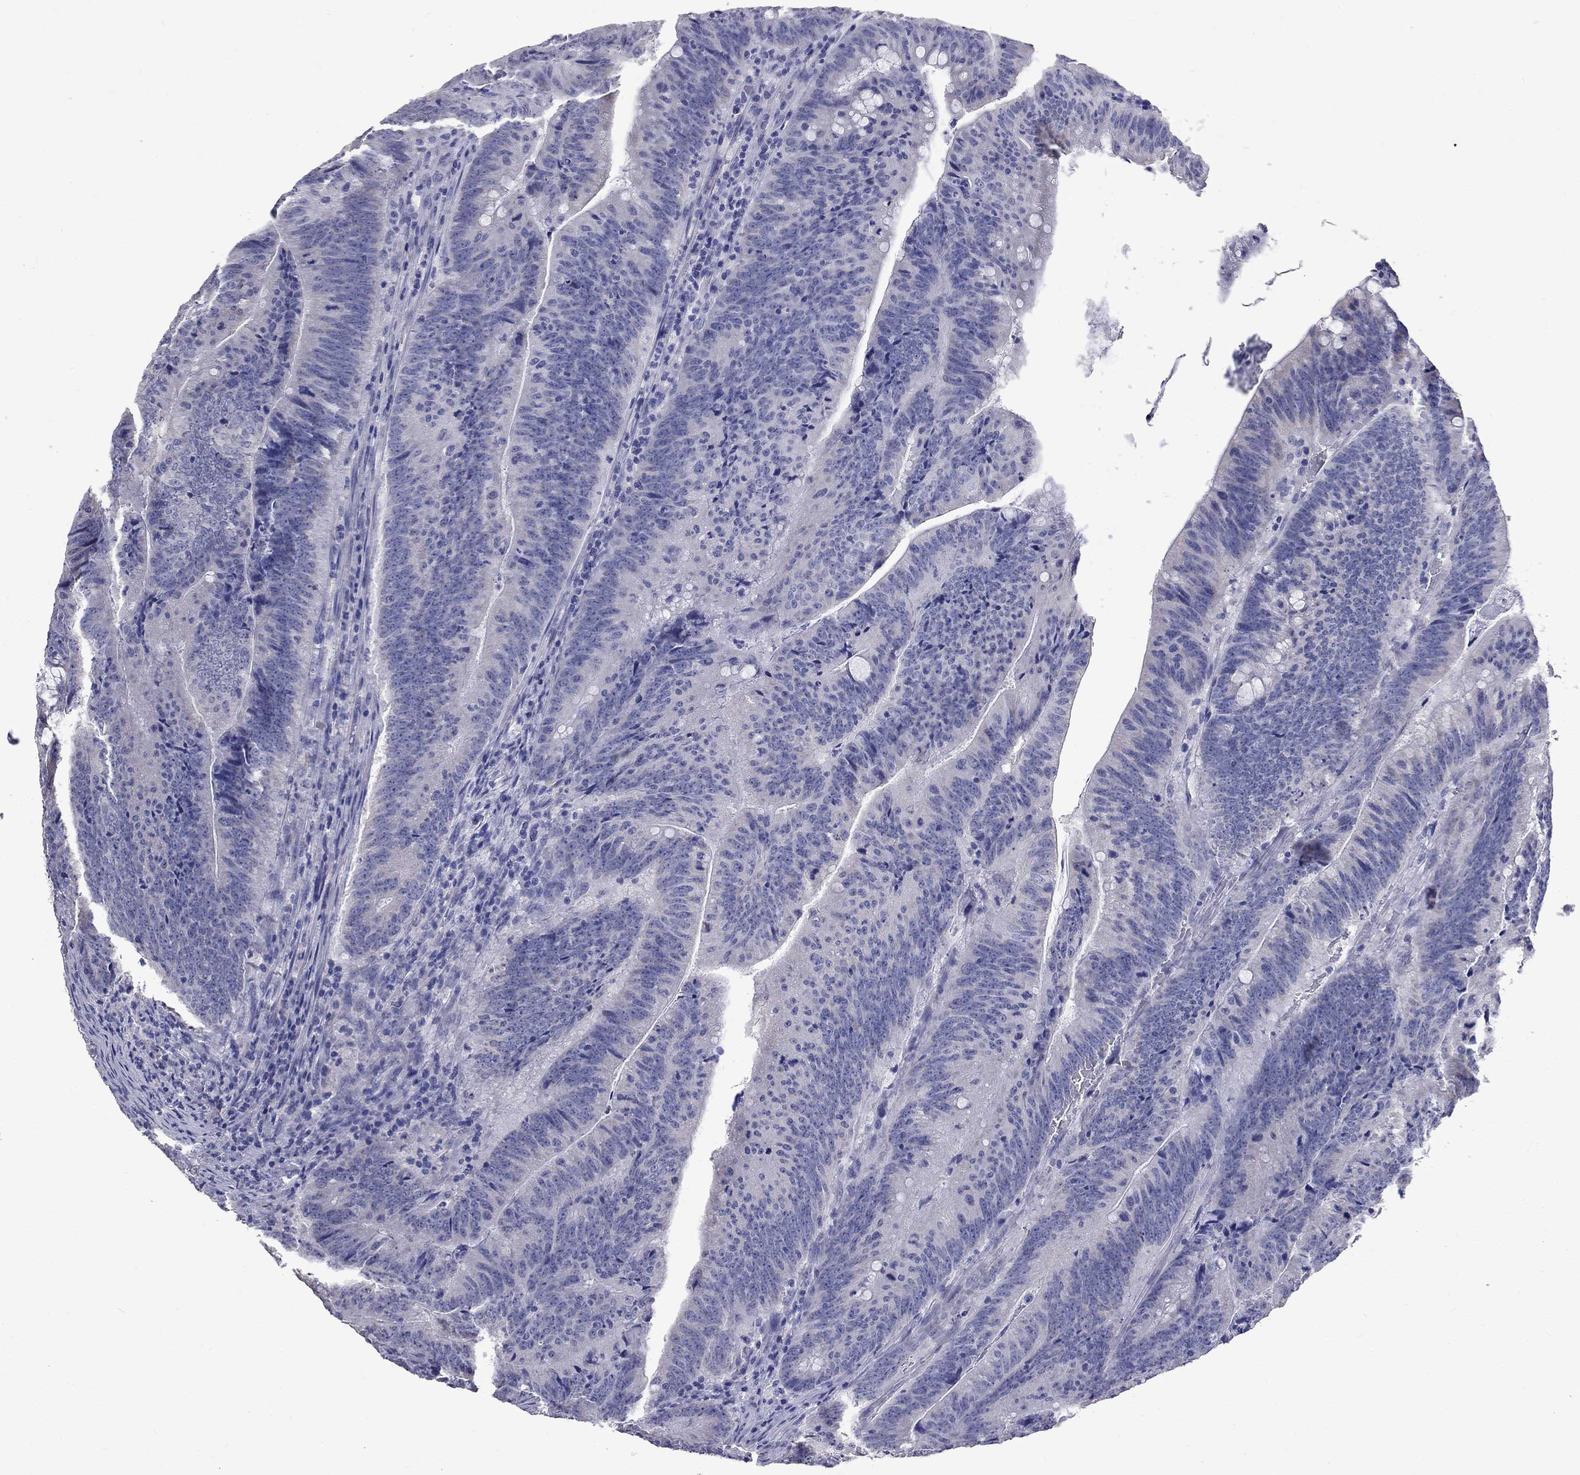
{"staining": {"intensity": "negative", "quantity": "none", "location": "none"}, "tissue": "colorectal cancer", "cell_type": "Tumor cells", "image_type": "cancer", "snomed": [{"axis": "morphology", "description": "Adenocarcinoma, NOS"}, {"axis": "topography", "description": "Colon"}], "caption": "DAB (3,3'-diaminobenzidine) immunohistochemical staining of colorectal adenocarcinoma displays no significant staining in tumor cells.", "gene": "ANXA10", "patient": {"sex": "female", "age": 87}}